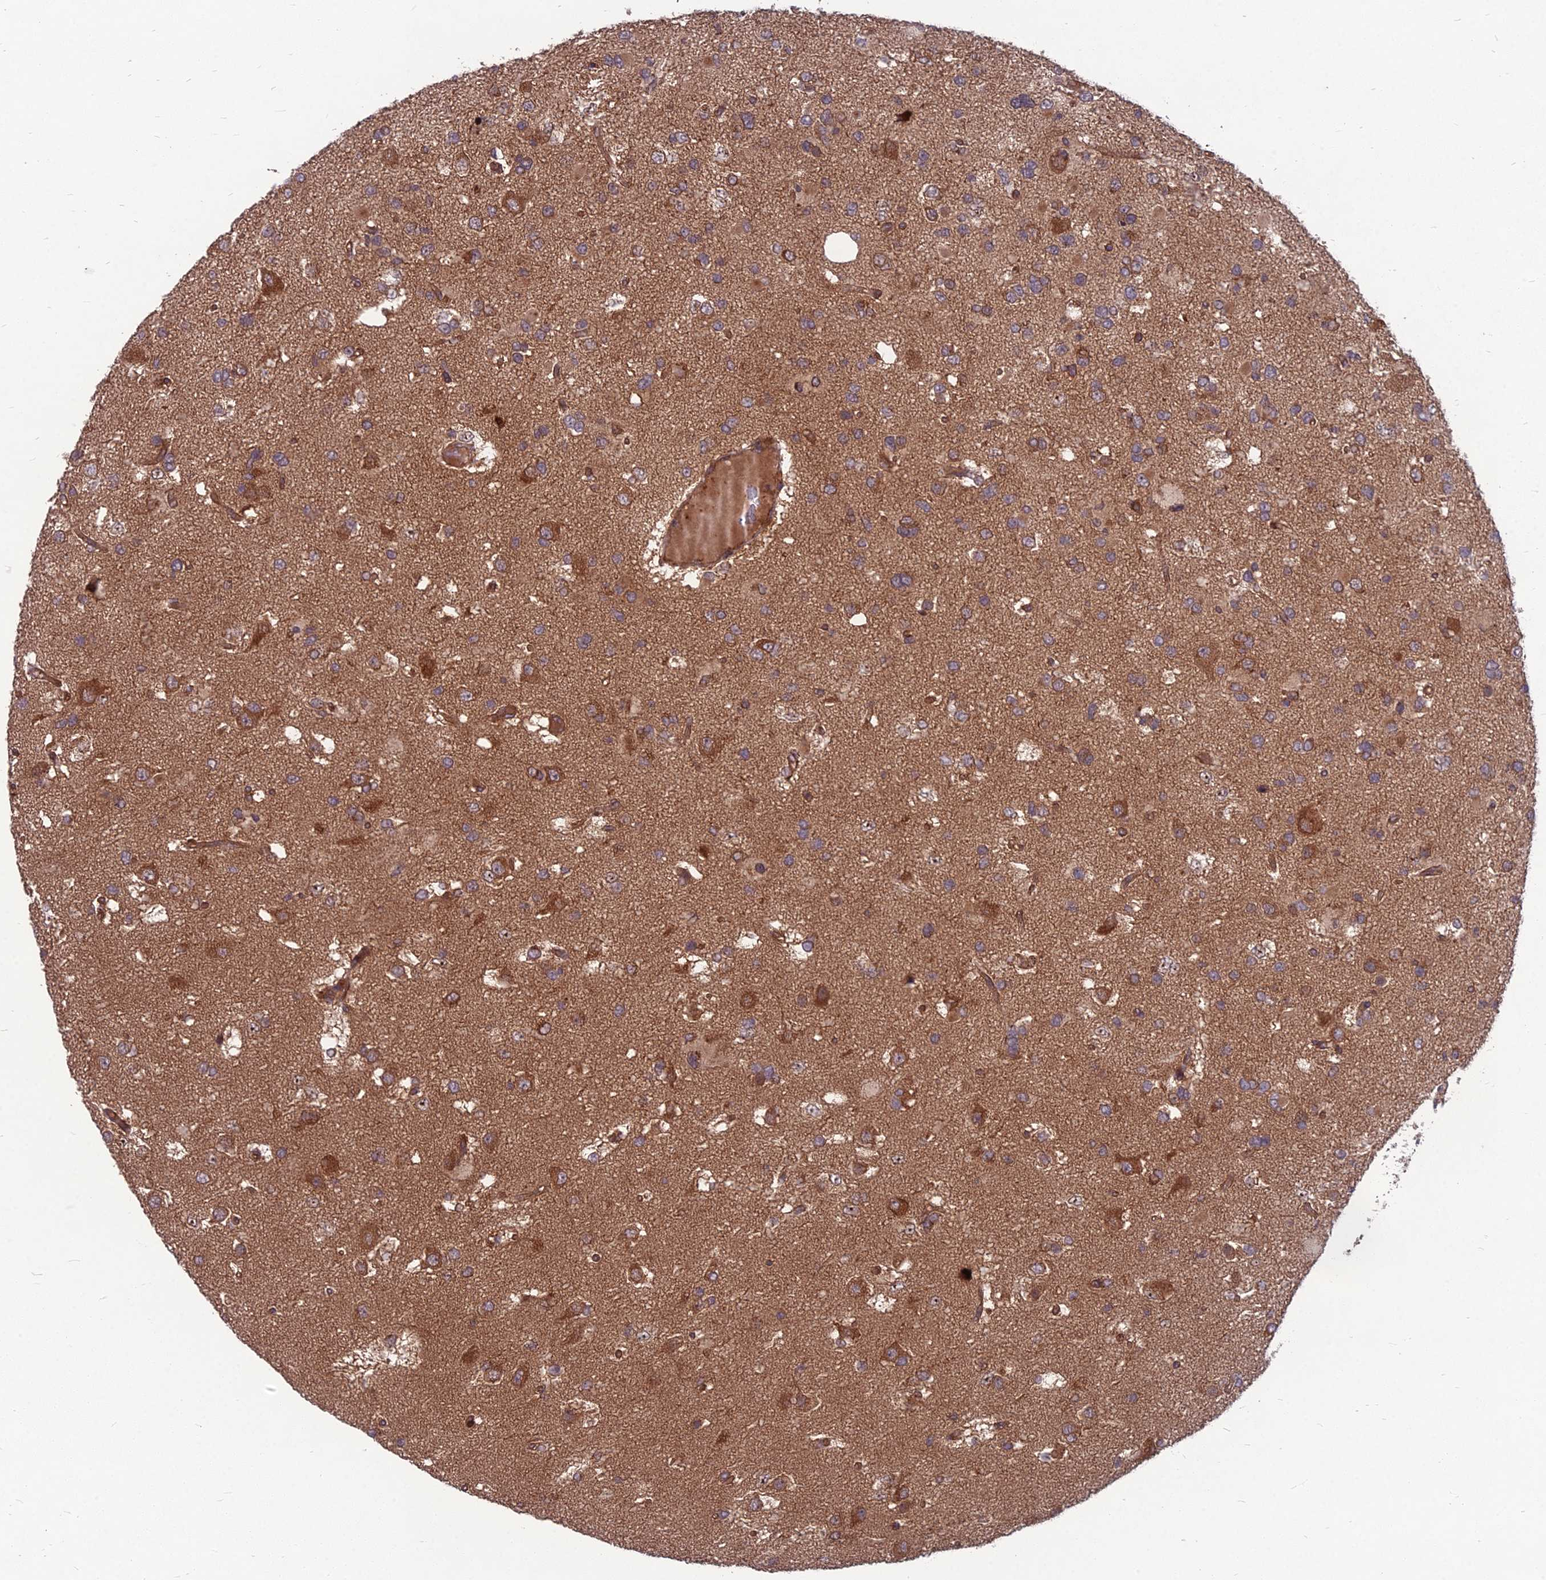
{"staining": {"intensity": "moderate", "quantity": "25%-75%", "location": "cytoplasmic/membranous"}, "tissue": "glioma", "cell_type": "Tumor cells", "image_type": "cancer", "snomed": [{"axis": "morphology", "description": "Glioma, malignant, High grade"}, {"axis": "topography", "description": "Brain"}], "caption": "Brown immunohistochemical staining in glioma displays moderate cytoplasmic/membranous expression in approximately 25%-75% of tumor cells.", "gene": "MFSD8", "patient": {"sex": "male", "age": 53}}